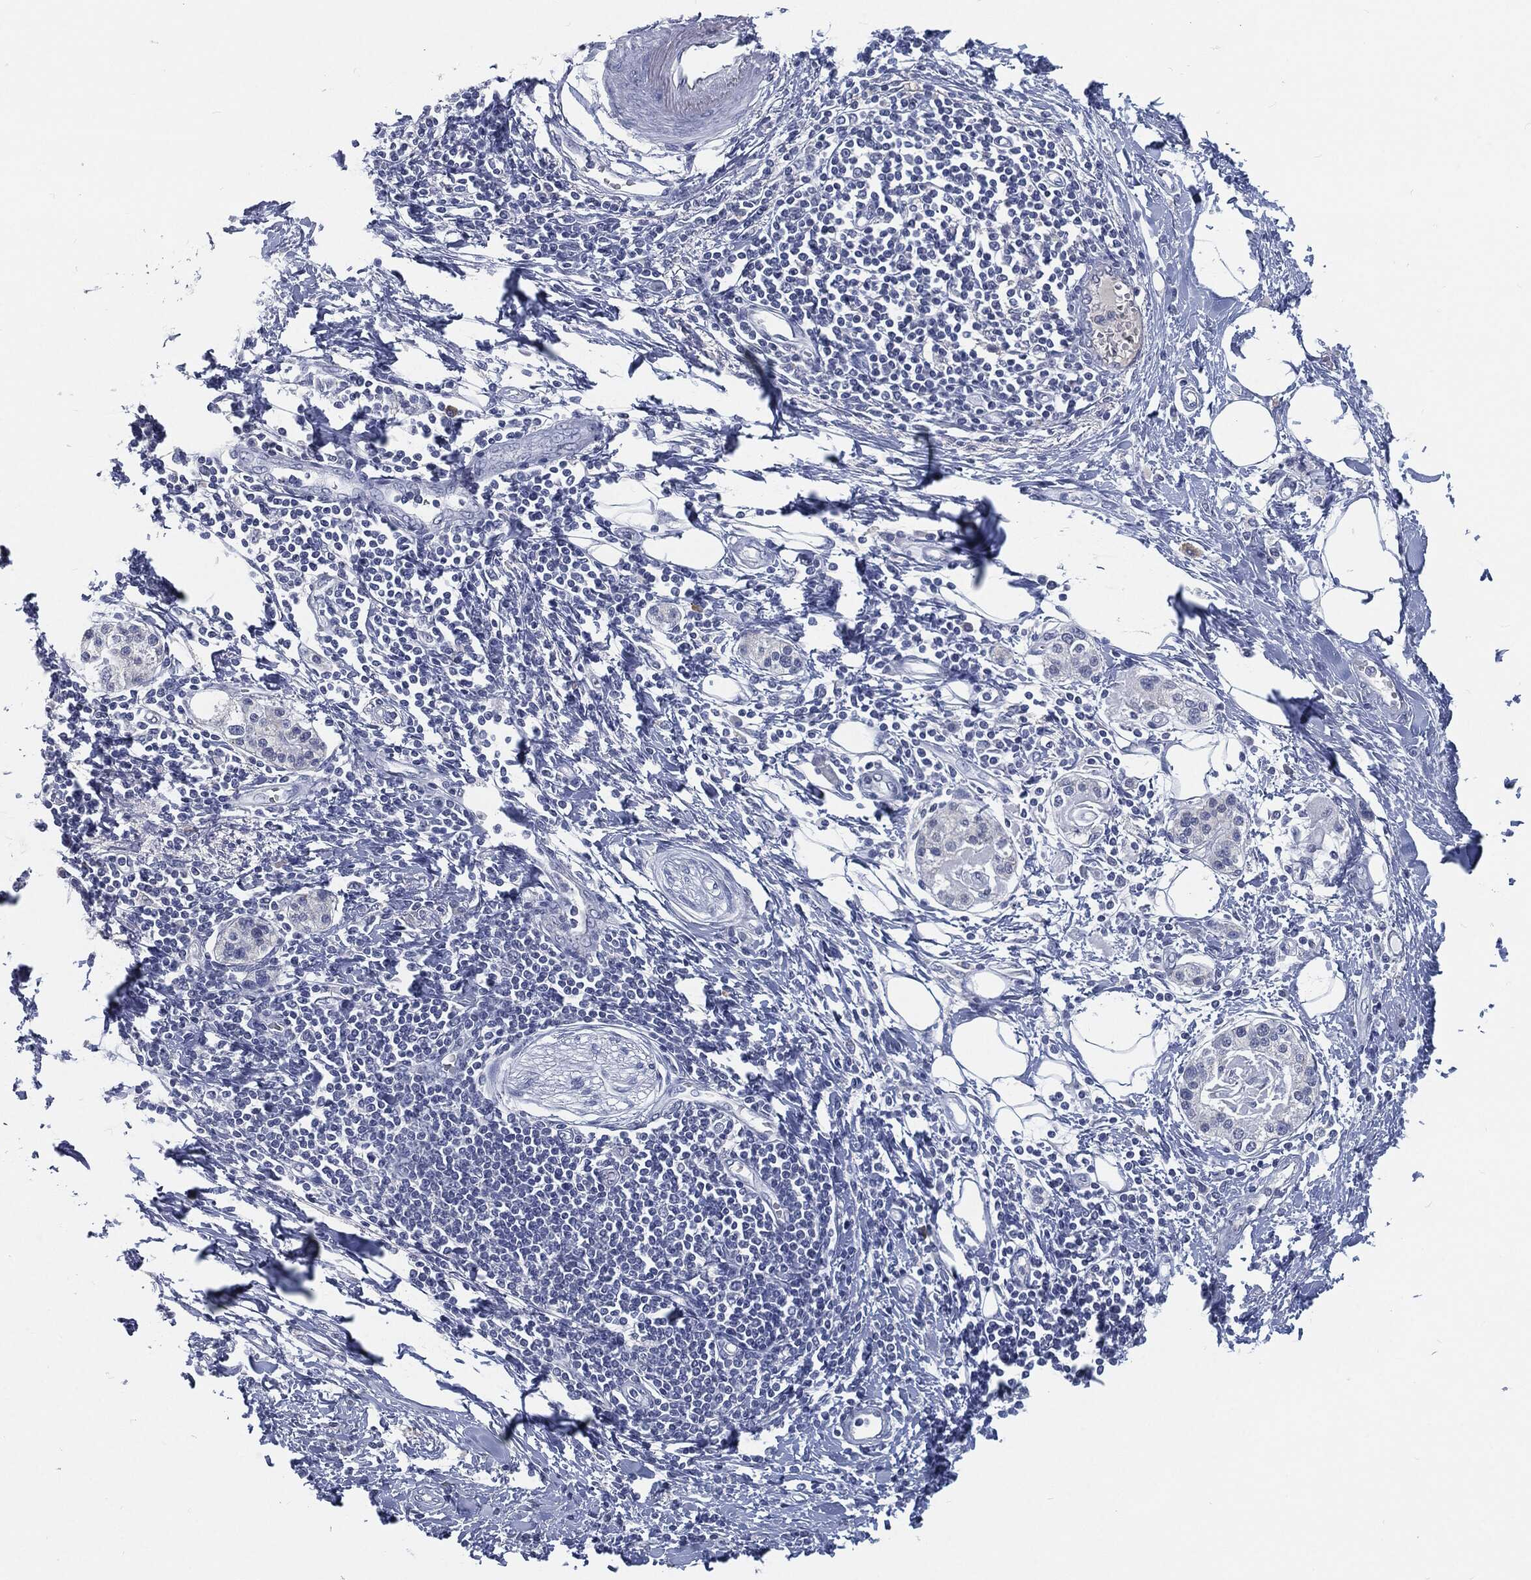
{"staining": {"intensity": "negative", "quantity": "none", "location": "none"}, "tissue": "pancreatic cancer", "cell_type": "Tumor cells", "image_type": "cancer", "snomed": [{"axis": "morphology", "description": "Normal tissue, NOS"}, {"axis": "morphology", "description": "Adenocarcinoma, NOS"}, {"axis": "topography", "description": "Pancreas"}, {"axis": "topography", "description": "Duodenum"}], "caption": "Adenocarcinoma (pancreatic) was stained to show a protein in brown. There is no significant expression in tumor cells.", "gene": "MST1", "patient": {"sex": "female", "age": 60}}